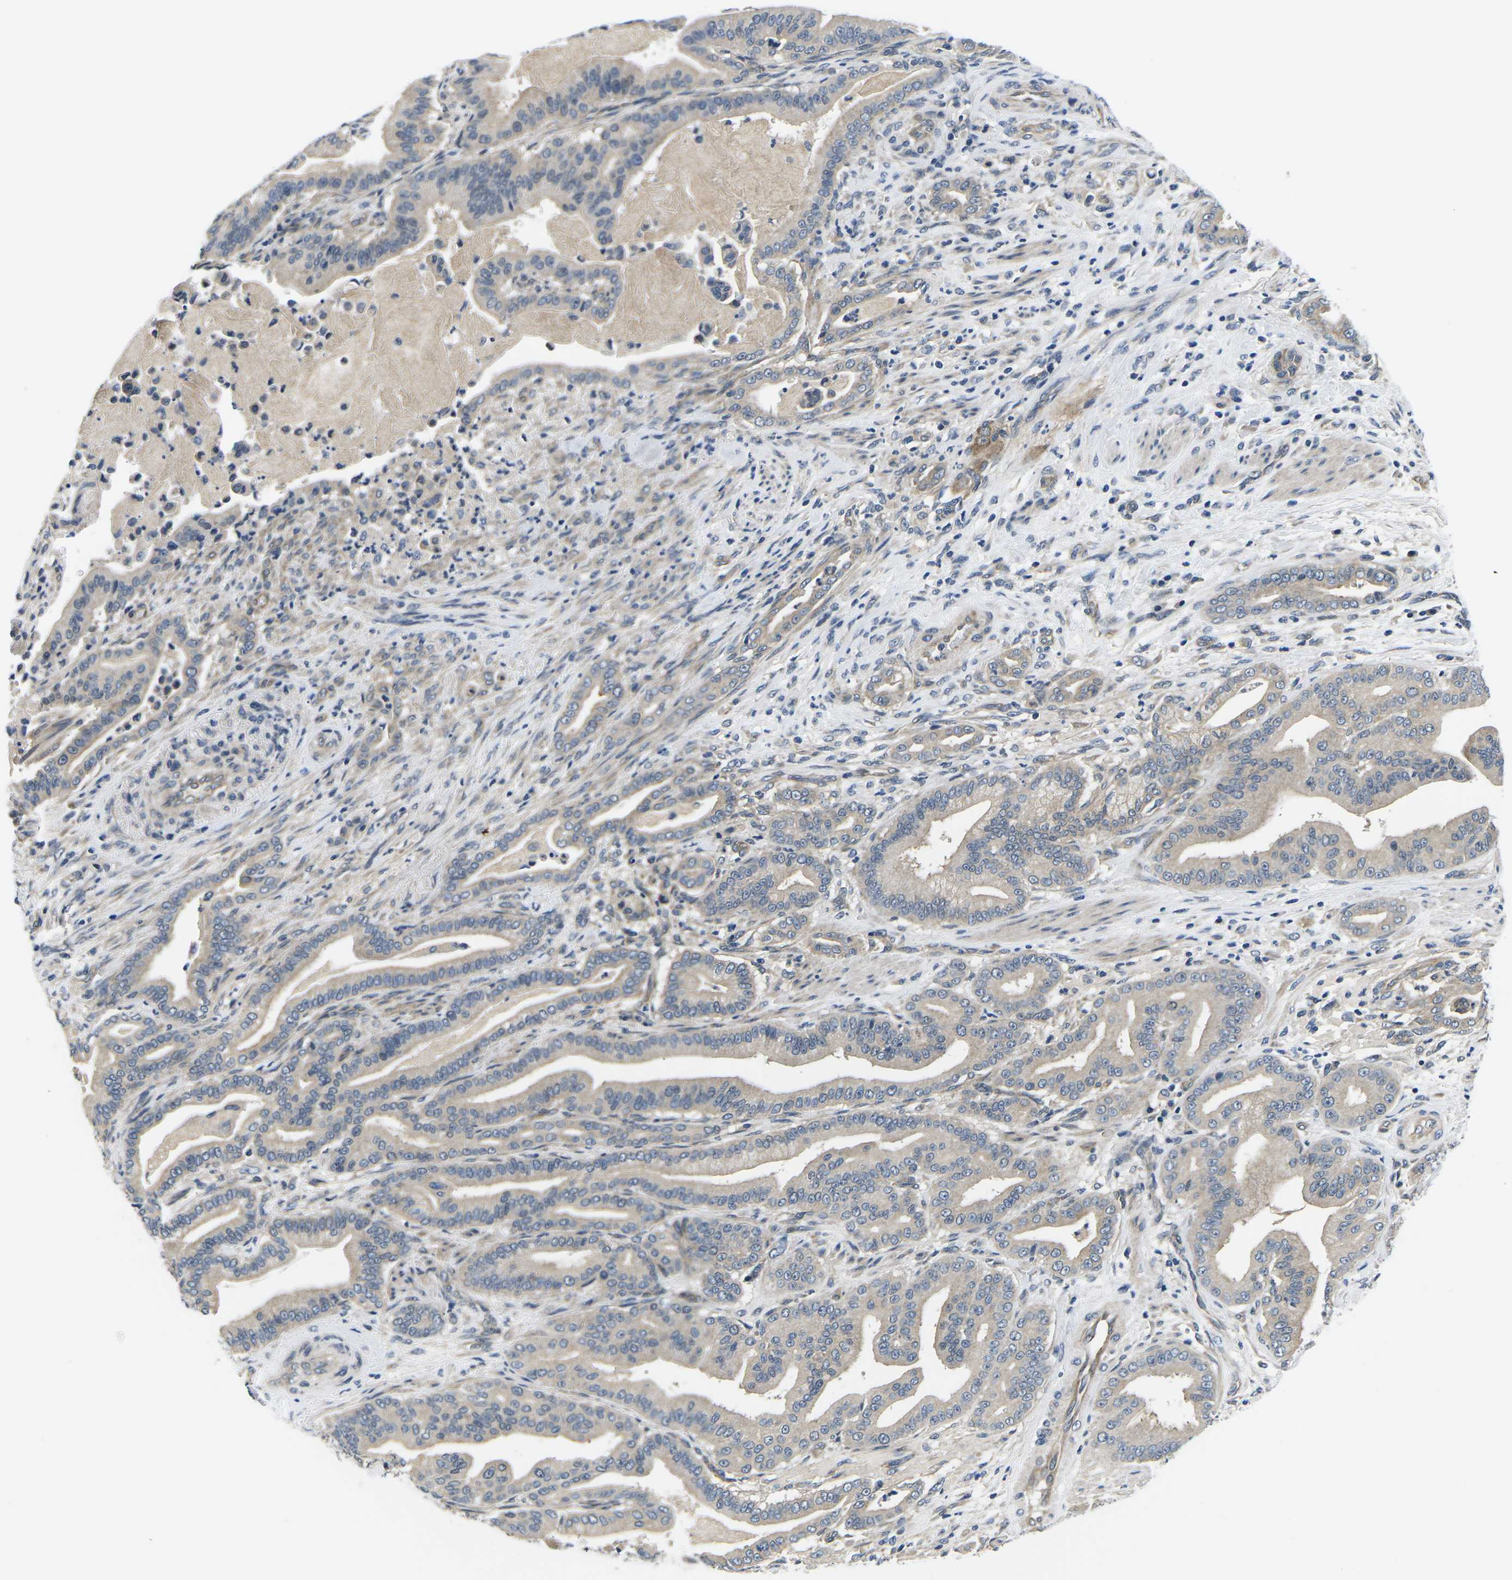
{"staining": {"intensity": "weak", "quantity": ">75%", "location": "cytoplasmic/membranous"}, "tissue": "pancreatic cancer", "cell_type": "Tumor cells", "image_type": "cancer", "snomed": [{"axis": "morphology", "description": "Normal tissue, NOS"}, {"axis": "morphology", "description": "Adenocarcinoma, NOS"}, {"axis": "topography", "description": "Pancreas"}], "caption": "Pancreatic adenocarcinoma stained for a protein (brown) reveals weak cytoplasmic/membranous positive staining in approximately >75% of tumor cells.", "gene": "GSK3B", "patient": {"sex": "male", "age": 63}}